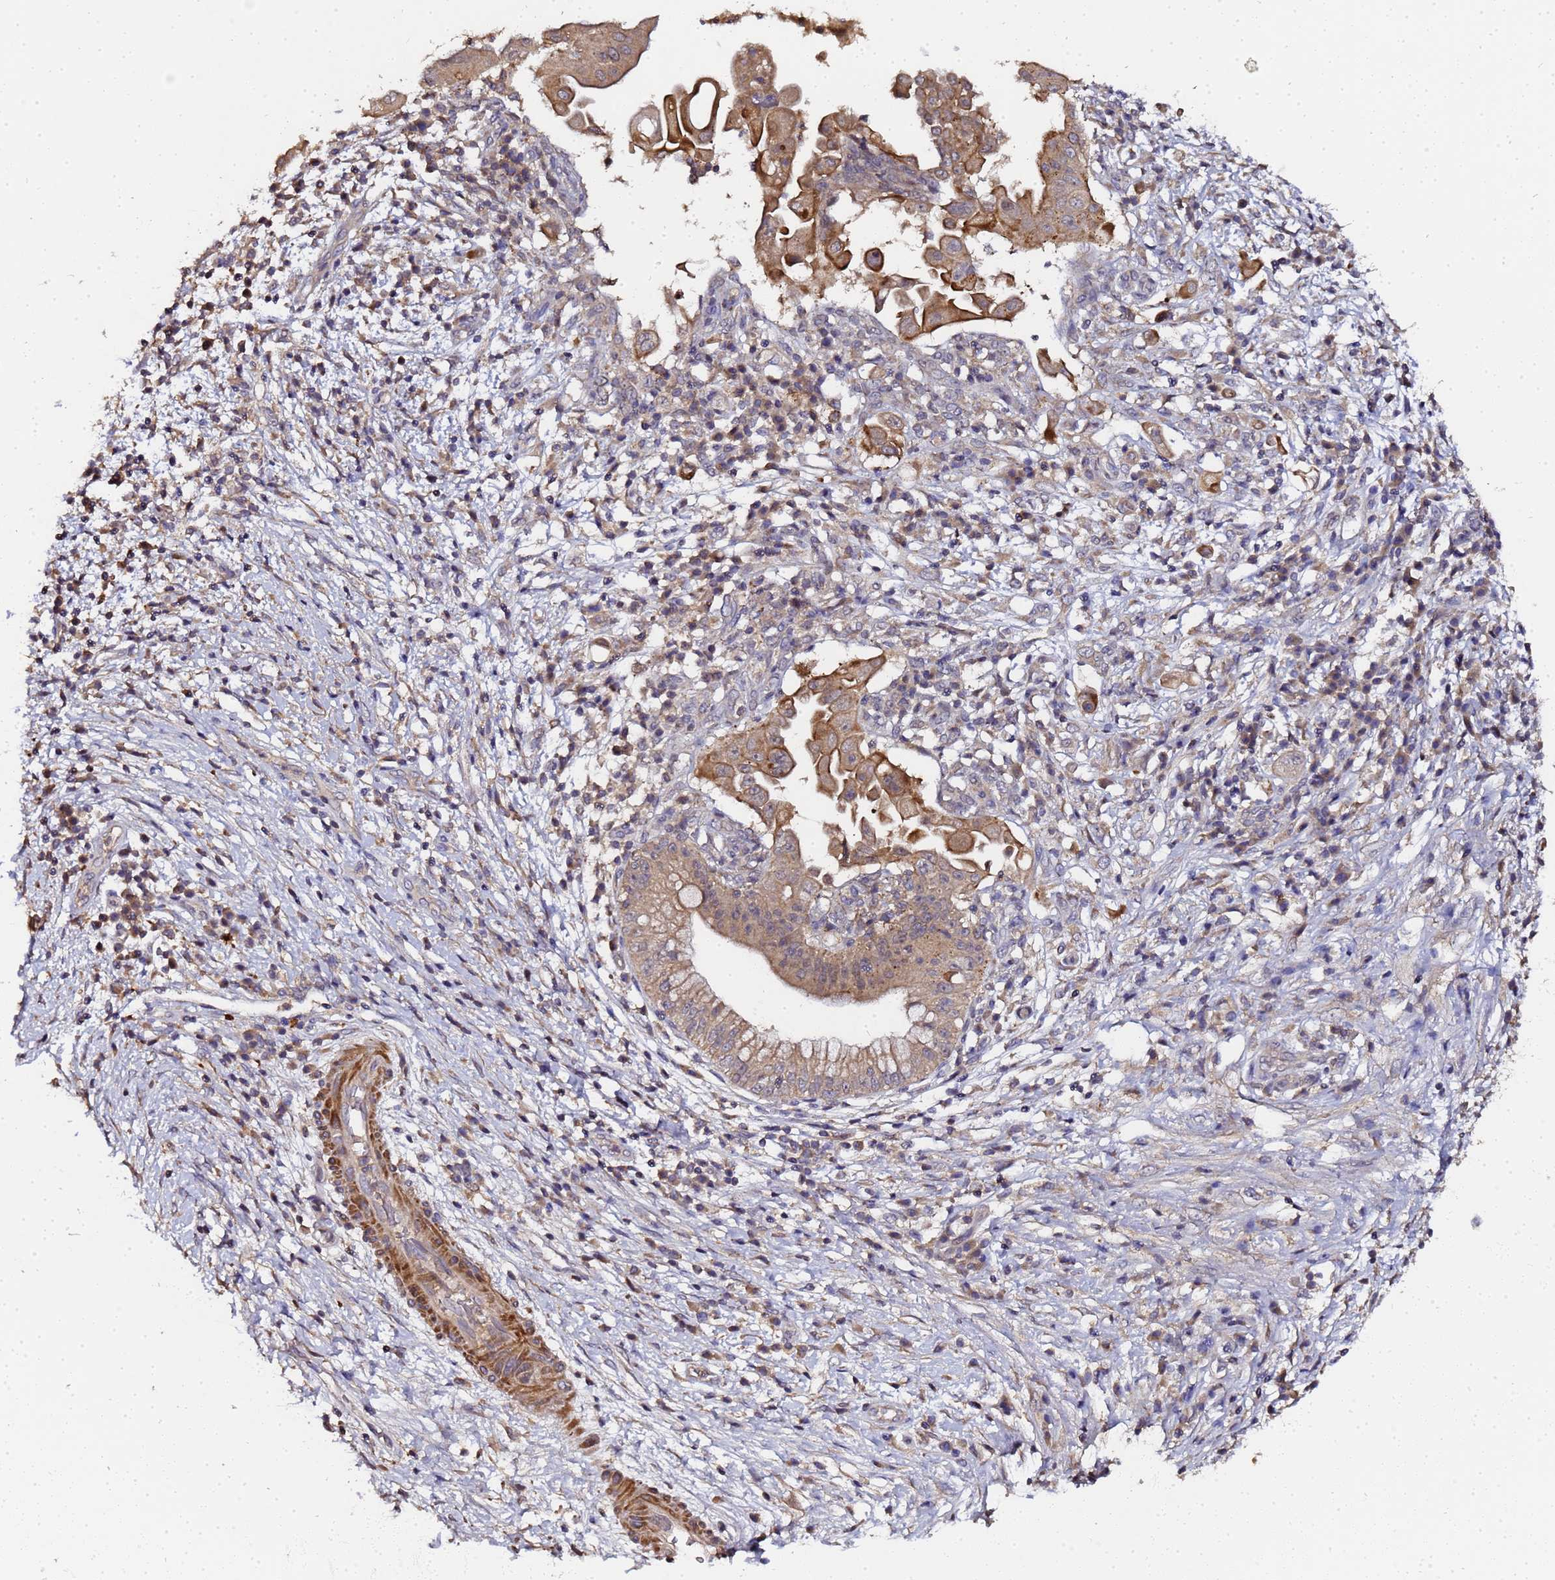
{"staining": {"intensity": "moderate", "quantity": ">75%", "location": "cytoplasmic/membranous"}, "tissue": "pancreatic cancer", "cell_type": "Tumor cells", "image_type": "cancer", "snomed": [{"axis": "morphology", "description": "Adenocarcinoma, NOS"}, {"axis": "topography", "description": "Pancreas"}], "caption": "A brown stain labels moderate cytoplasmic/membranous positivity of a protein in human pancreatic adenocarcinoma tumor cells. The staining is performed using DAB (3,3'-diaminobenzidine) brown chromogen to label protein expression. The nuclei are counter-stained blue using hematoxylin.", "gene": "LGI4", "patient": {"sex": "male", "age": 68}}